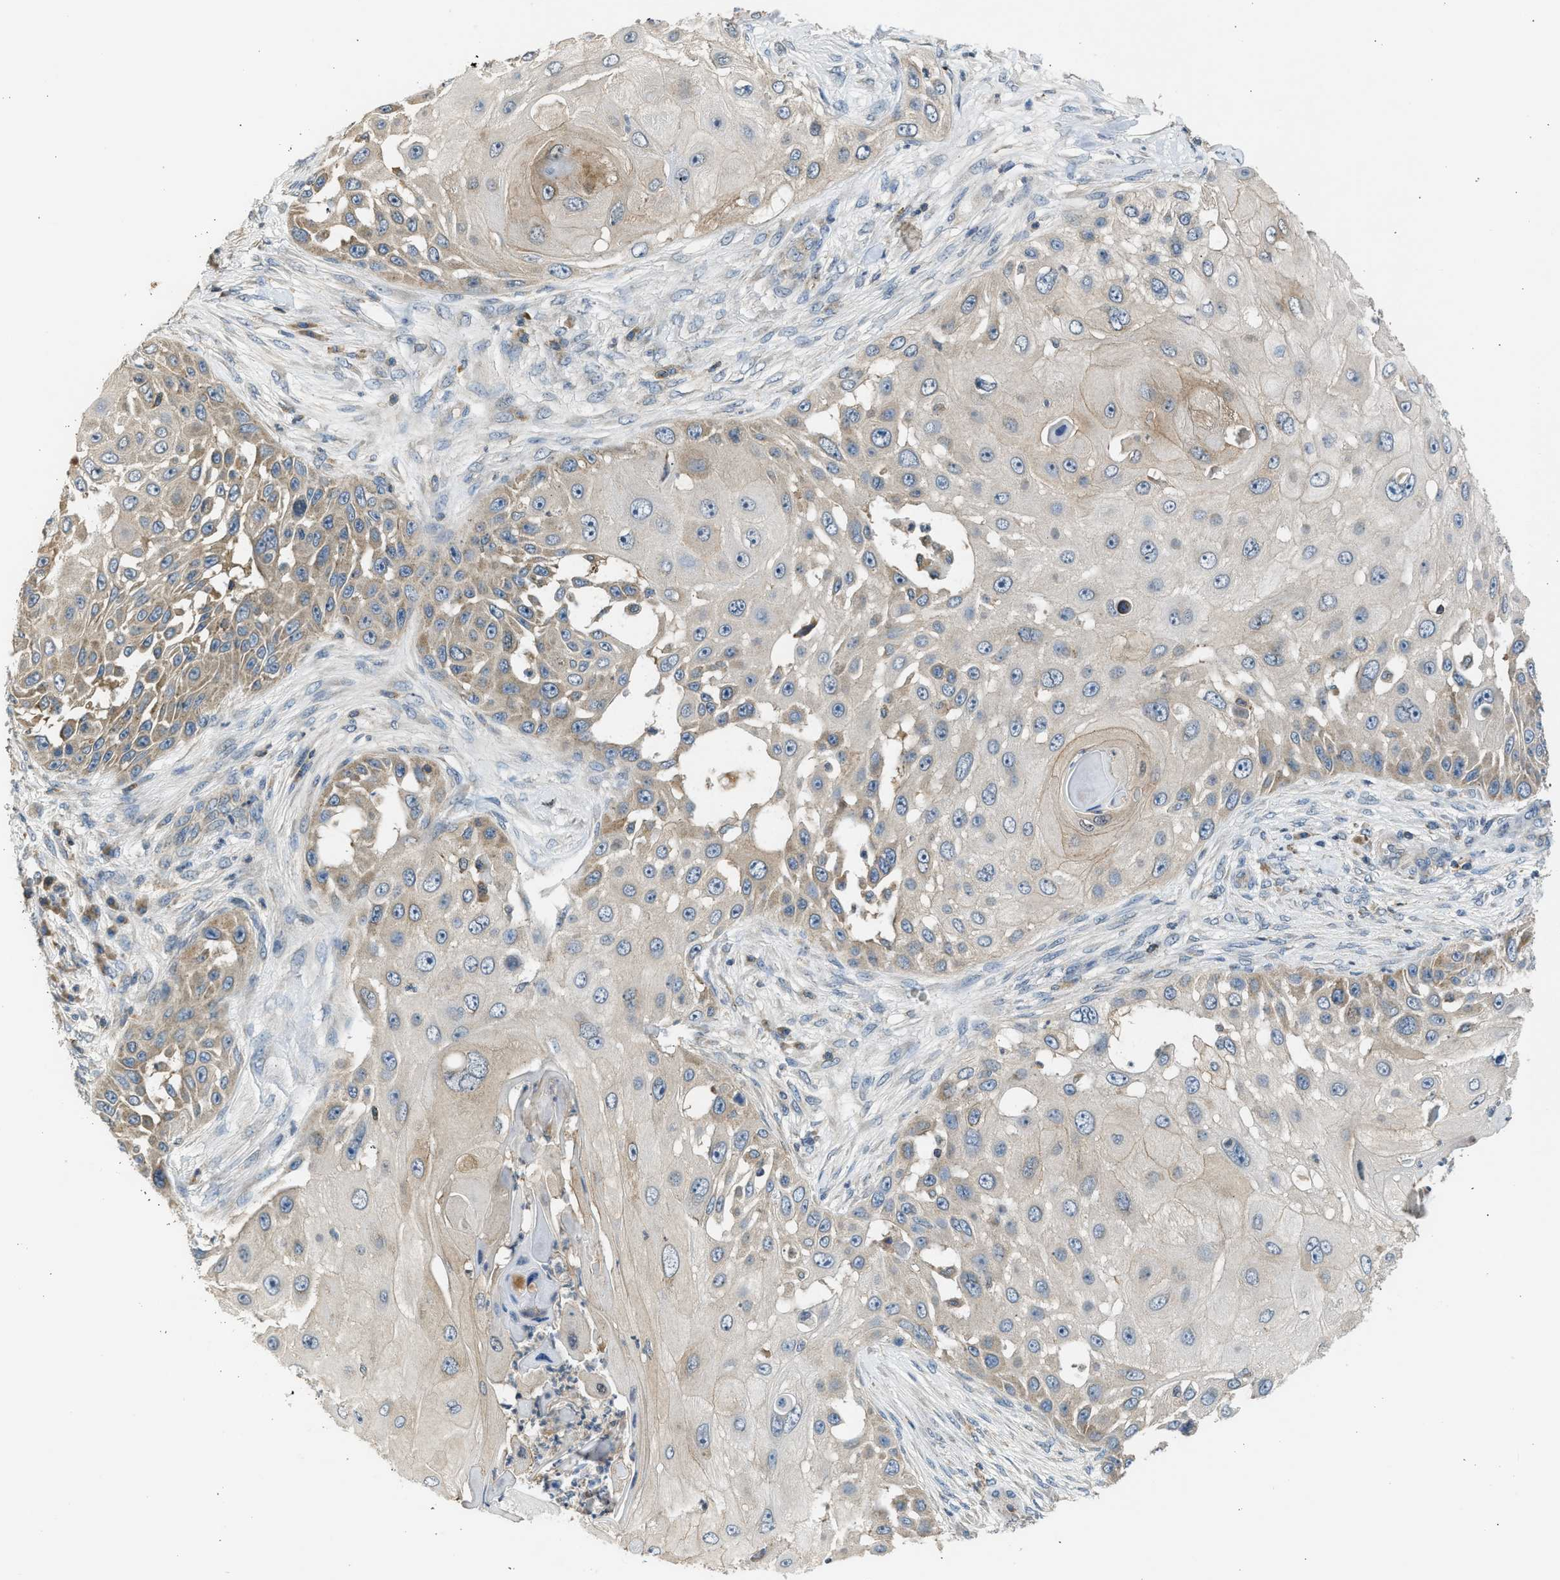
{"staining": {"intensity": "moderate", "quantity": "<25%", "location": "cytoplasmic/membranous"}, "tissue": "skin cancer", "cell_type": "Tumor cells", "image_type": "cancer", "snomed": [{"axis": "morphology", "description": "Squamous cell carcinoma, NOS"}, {"axis": "topography", "description": "Skin"}], "caption": "Skin squamous cell carcinoma stained with a brown dye reveals moderate cytoplasmic/membranous positive positivity in about <25% of tumor cells.", "gene": "CYP1A1", "patient": {"sex": "female", "age": 44}}